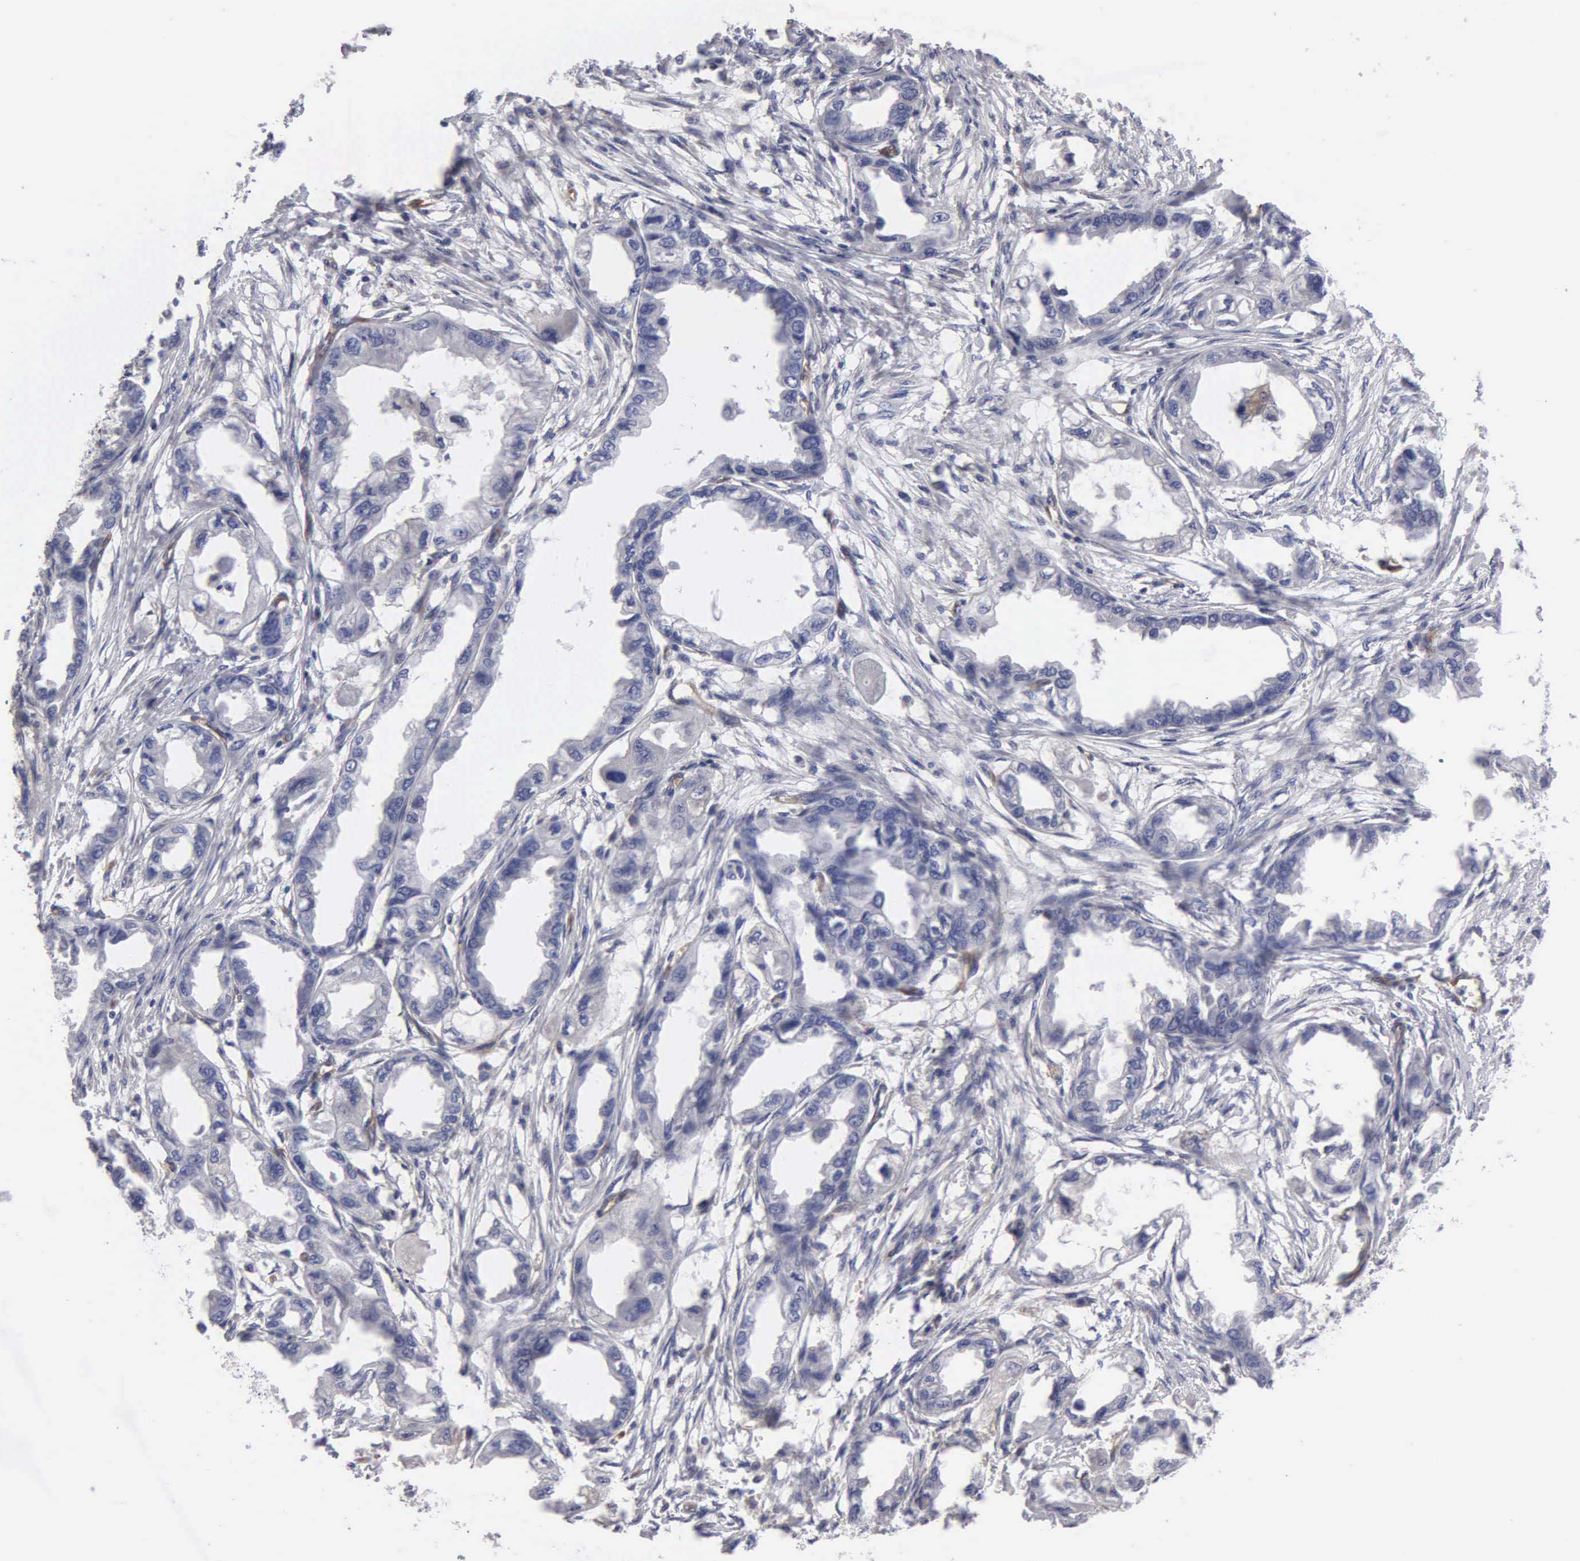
{"staining": {"intensity": "weak", "quantity": "<25%", "location": "cytoplasmic/membranous"}, "tissue": "endometrial cancer", "cell_type": "Tumor cells", "image_type": "cancer", "snomed": [{"axis": "morphology", "description": "Adenocarcinoma, NOS"}, {"axis": "topography", "description": "Endometrium"}], "caption": "Immunohistochemistry photomicrograph of neoplastic tissue: endometrial cancer (adenocarcinoma) stained with DAB exhibits no significant protein expression in tumor cells.", "gene": "RDX", "patient": {"sex": "female", "age": 67}}